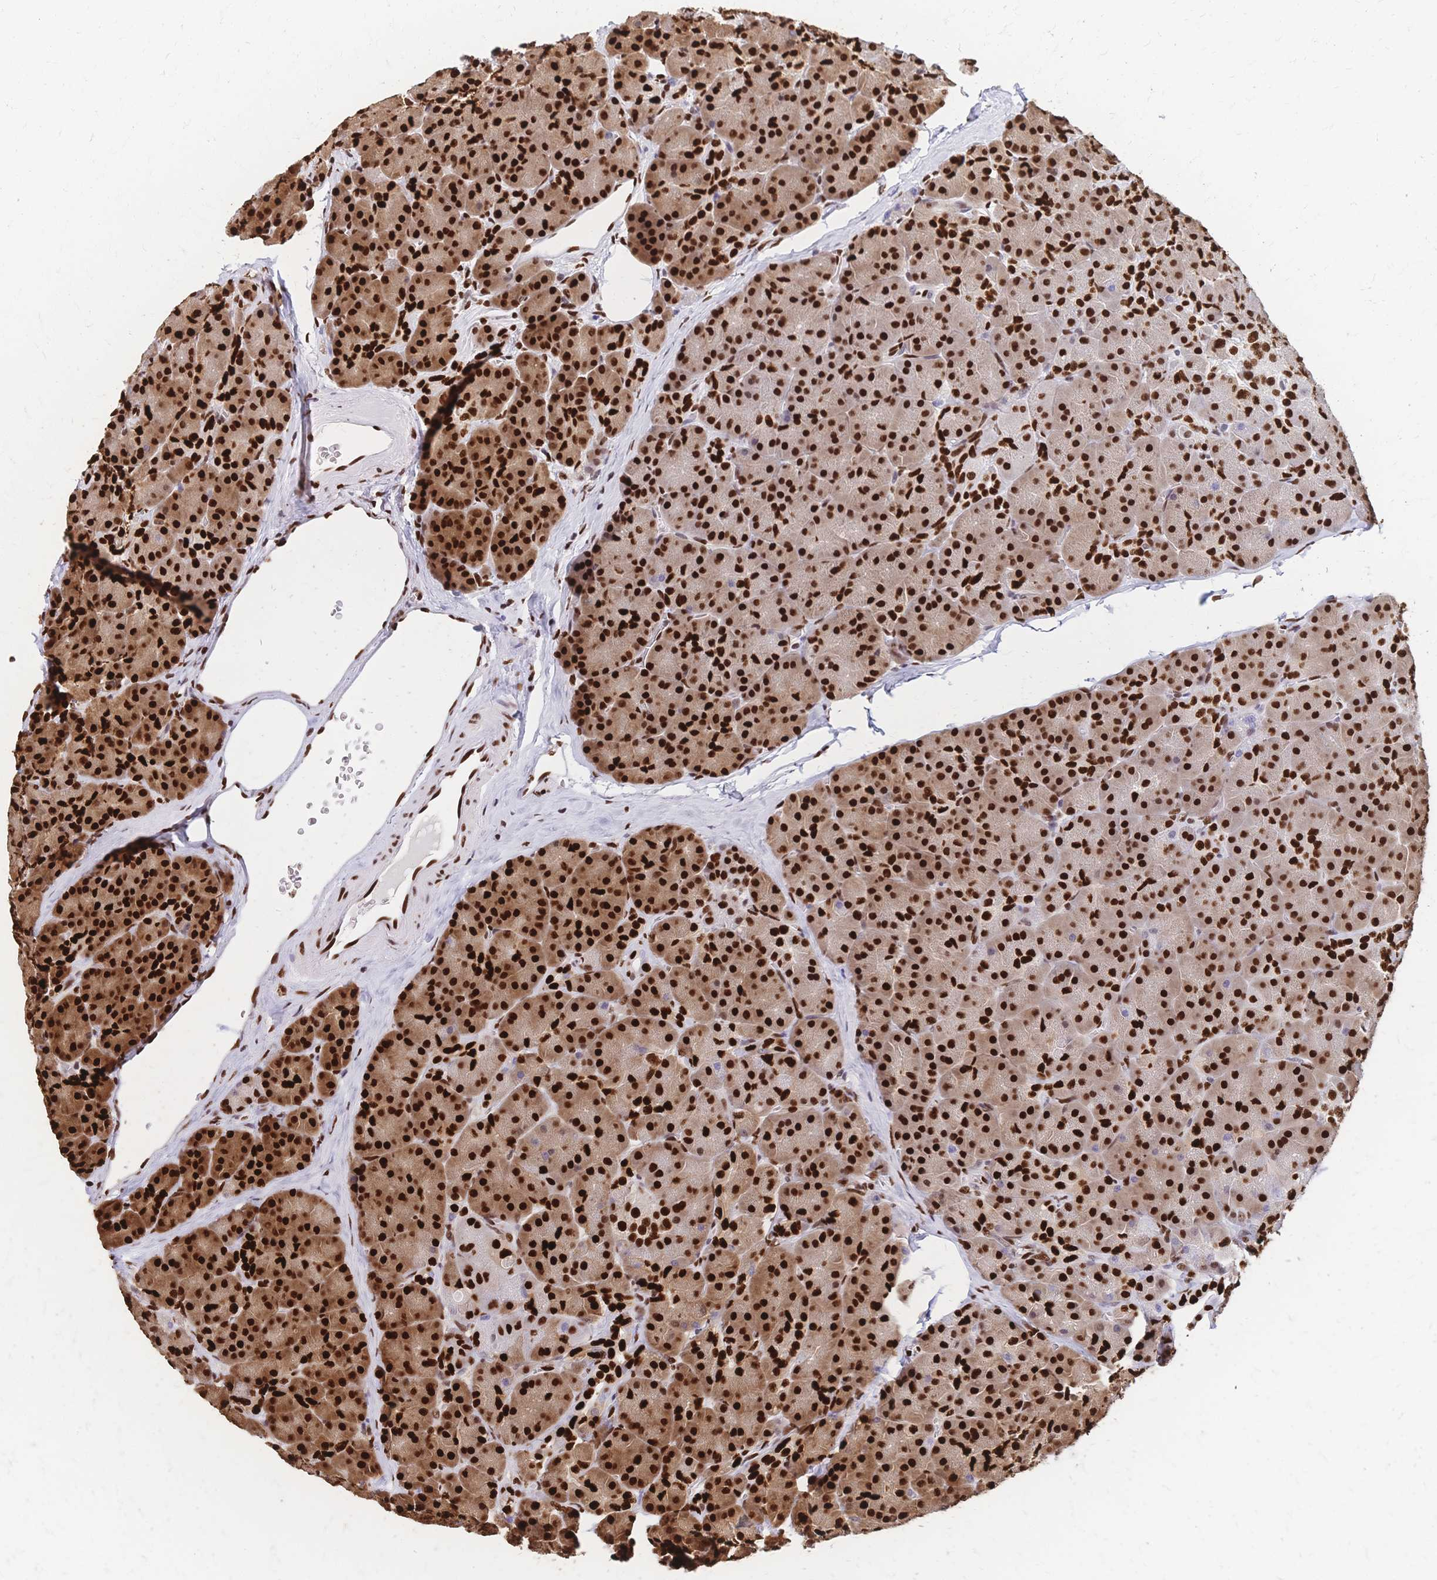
{"staining": {"intensity": "strong", "quantity": ">75%", "location": "cytoplasmic/membranous,nuclear"}, "tissue": "pancreas", "cell_type": "Exocrine glandular cells", "image_type": "normal", "snomed": [{"axis": "morphology", "description": "Normal tissue, NOS"}, {"axis": "topography", "description": "Pancreas"}], "caption": "Pancreas stained with DAB IHC shows high levels of strong cytoplasmic/membranous,nuclear expression in approximately >75% of exocrine glandular cells.", "gene": "HDGF", "patient": {"sex": "male", "age": 57}}